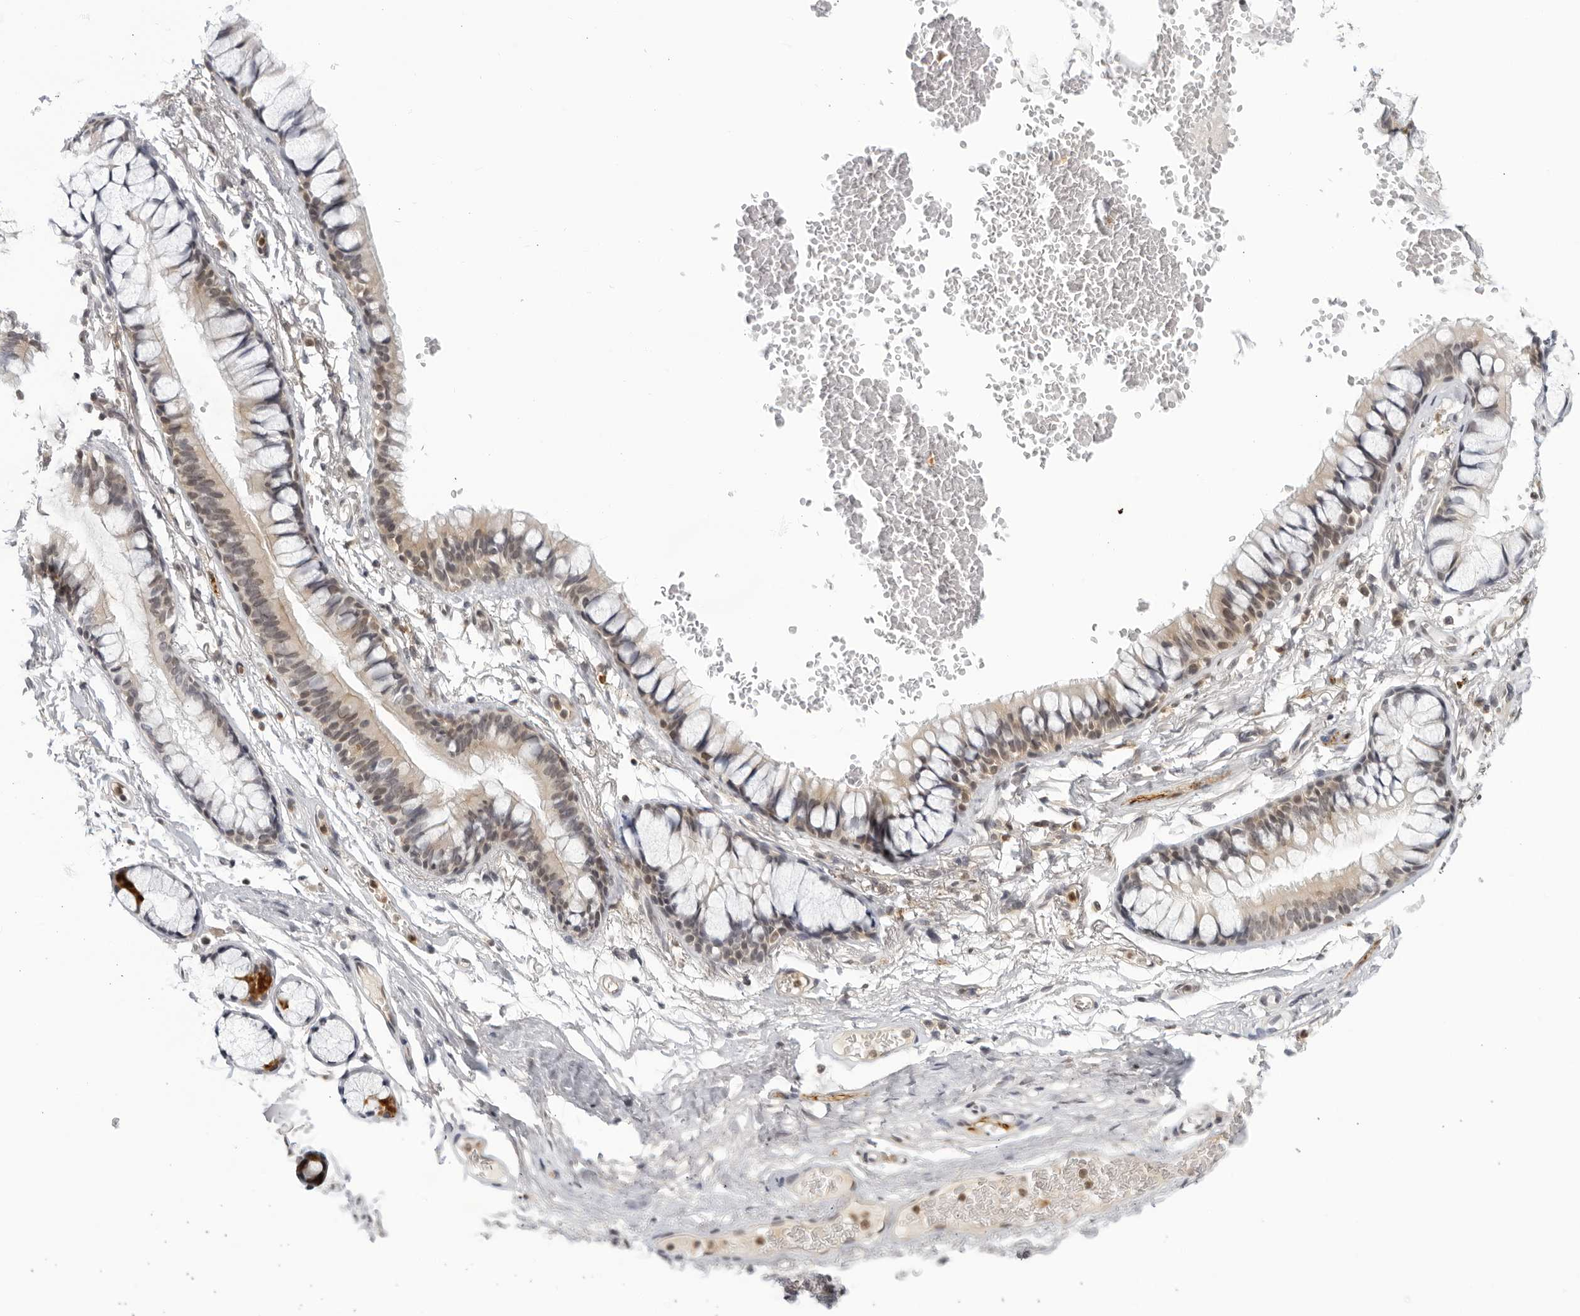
{"staining": {"intensity": "negative", "quantity": "none", "location": "none"}, "tissue": "adipose tissue", "cell_type": "Adipocytes", "image_type": "normal", "snomed": [{"axis": "morphology", "description": "Normal tissue, NOS"}, {"axis": "topography", "description": "Cartilage tissue"}, {"axis": "topography", "description": "Bronchus"}], "caption": "Micrograph shows no protein positivity in adipocytes of unremarkable adipose tissue. (IHC, brightfield microscopy, high magnification).", "gene": "CC2D1B", "patient": {"sex": "female", "age": 73}}